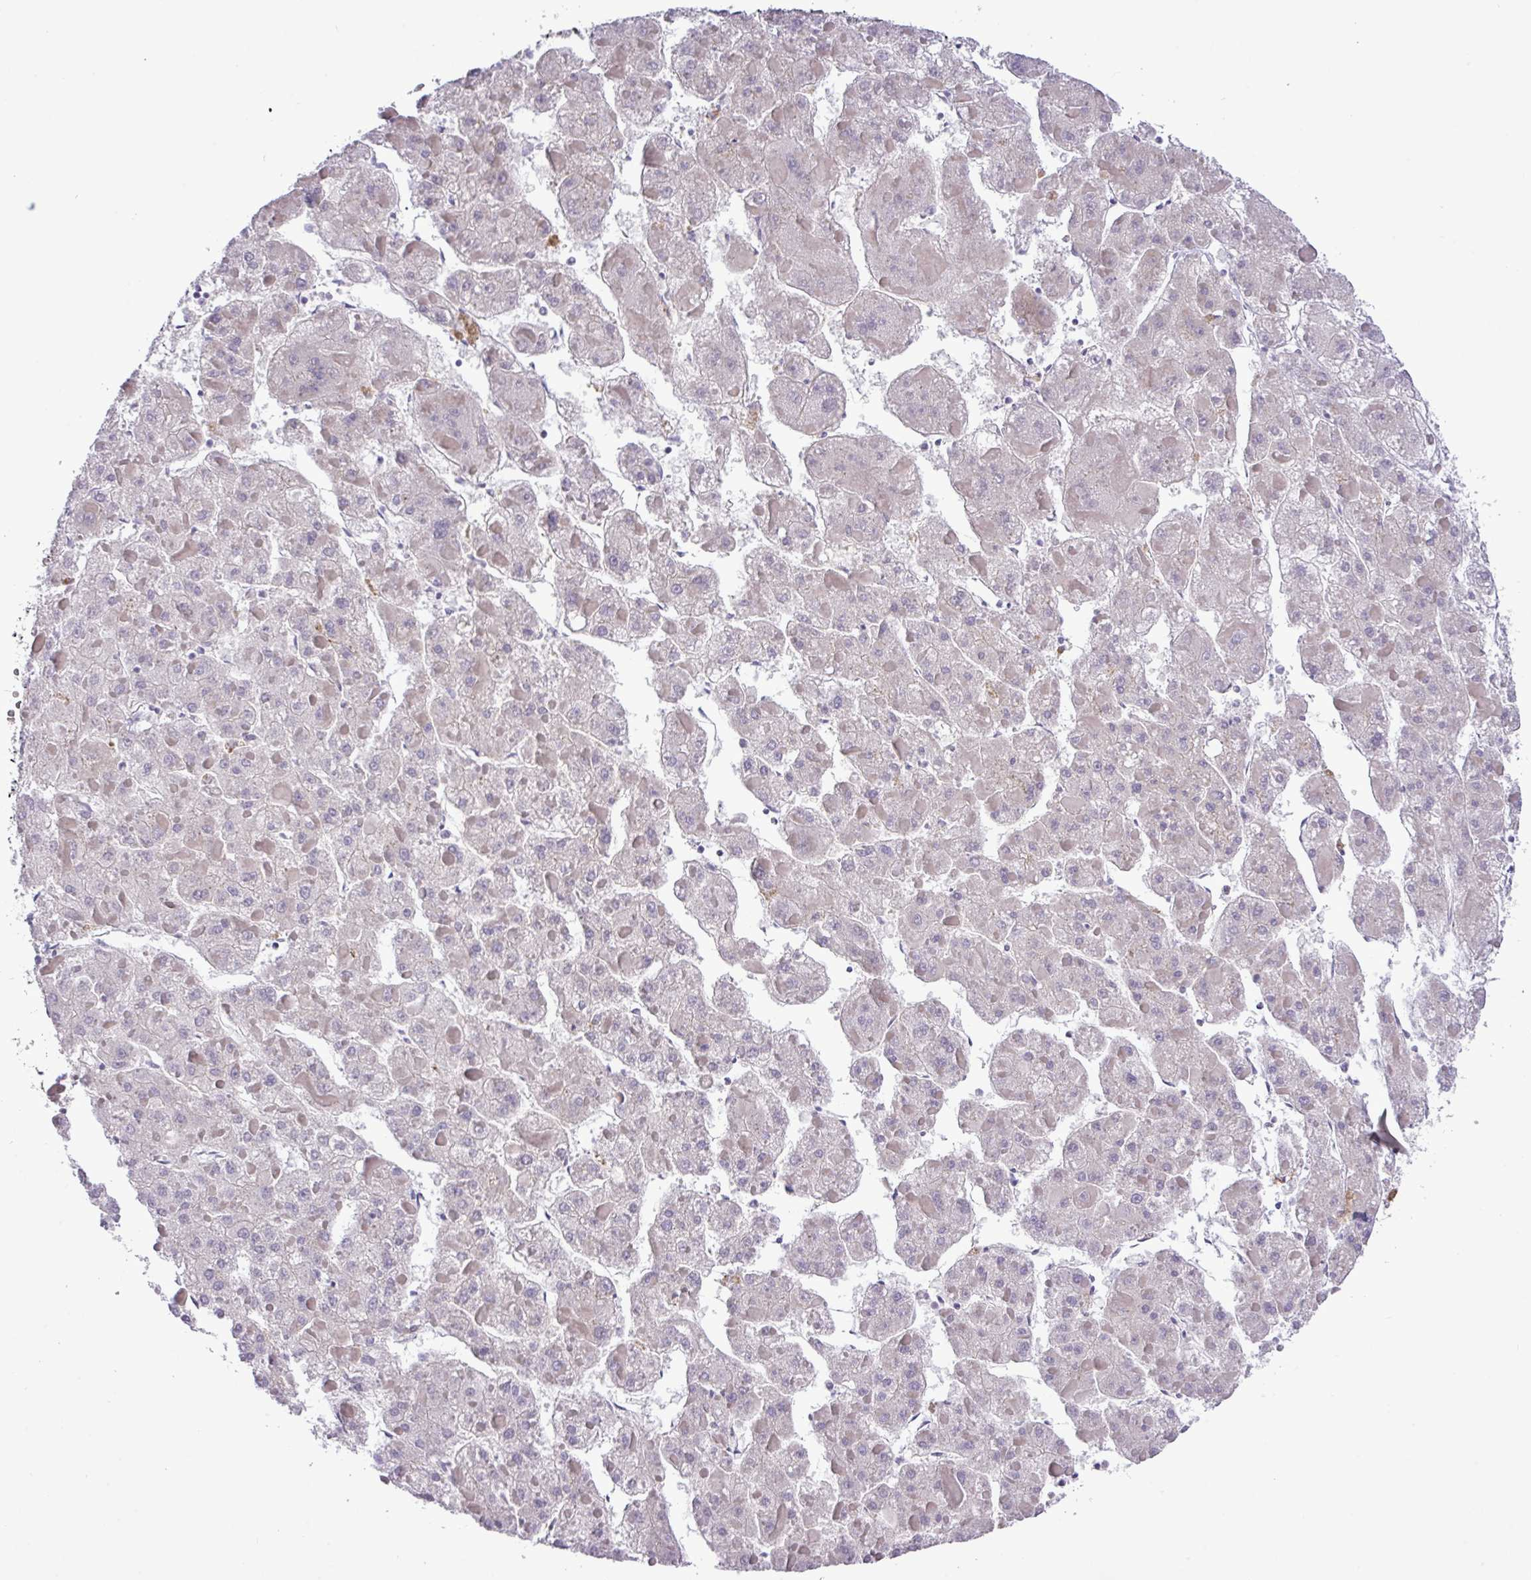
{"staining": {"intensity": "negative", "quantity": "none", "location": "none"}, "tissue": "liver cancer", "cell_type": "Tumor cells", "image_type": "cancer", "snomed": [{"axis": "morphology", "description": "Carcinoma, Hepatocellular, NOS"}, {"axis": "topography", "description": "Liver"}], "caption": "DAB (3,3'-diaminobenzidine) immunohistochemical staining of human hepatocellular carcinoma (liver) demonstrates no significant positivity in tumor cells. (Immunohistochemistry (ihc), brightfield microscopy, high magnification).", "gene": "FAM222B", "patient": {"sex": "female", "age": 73}}